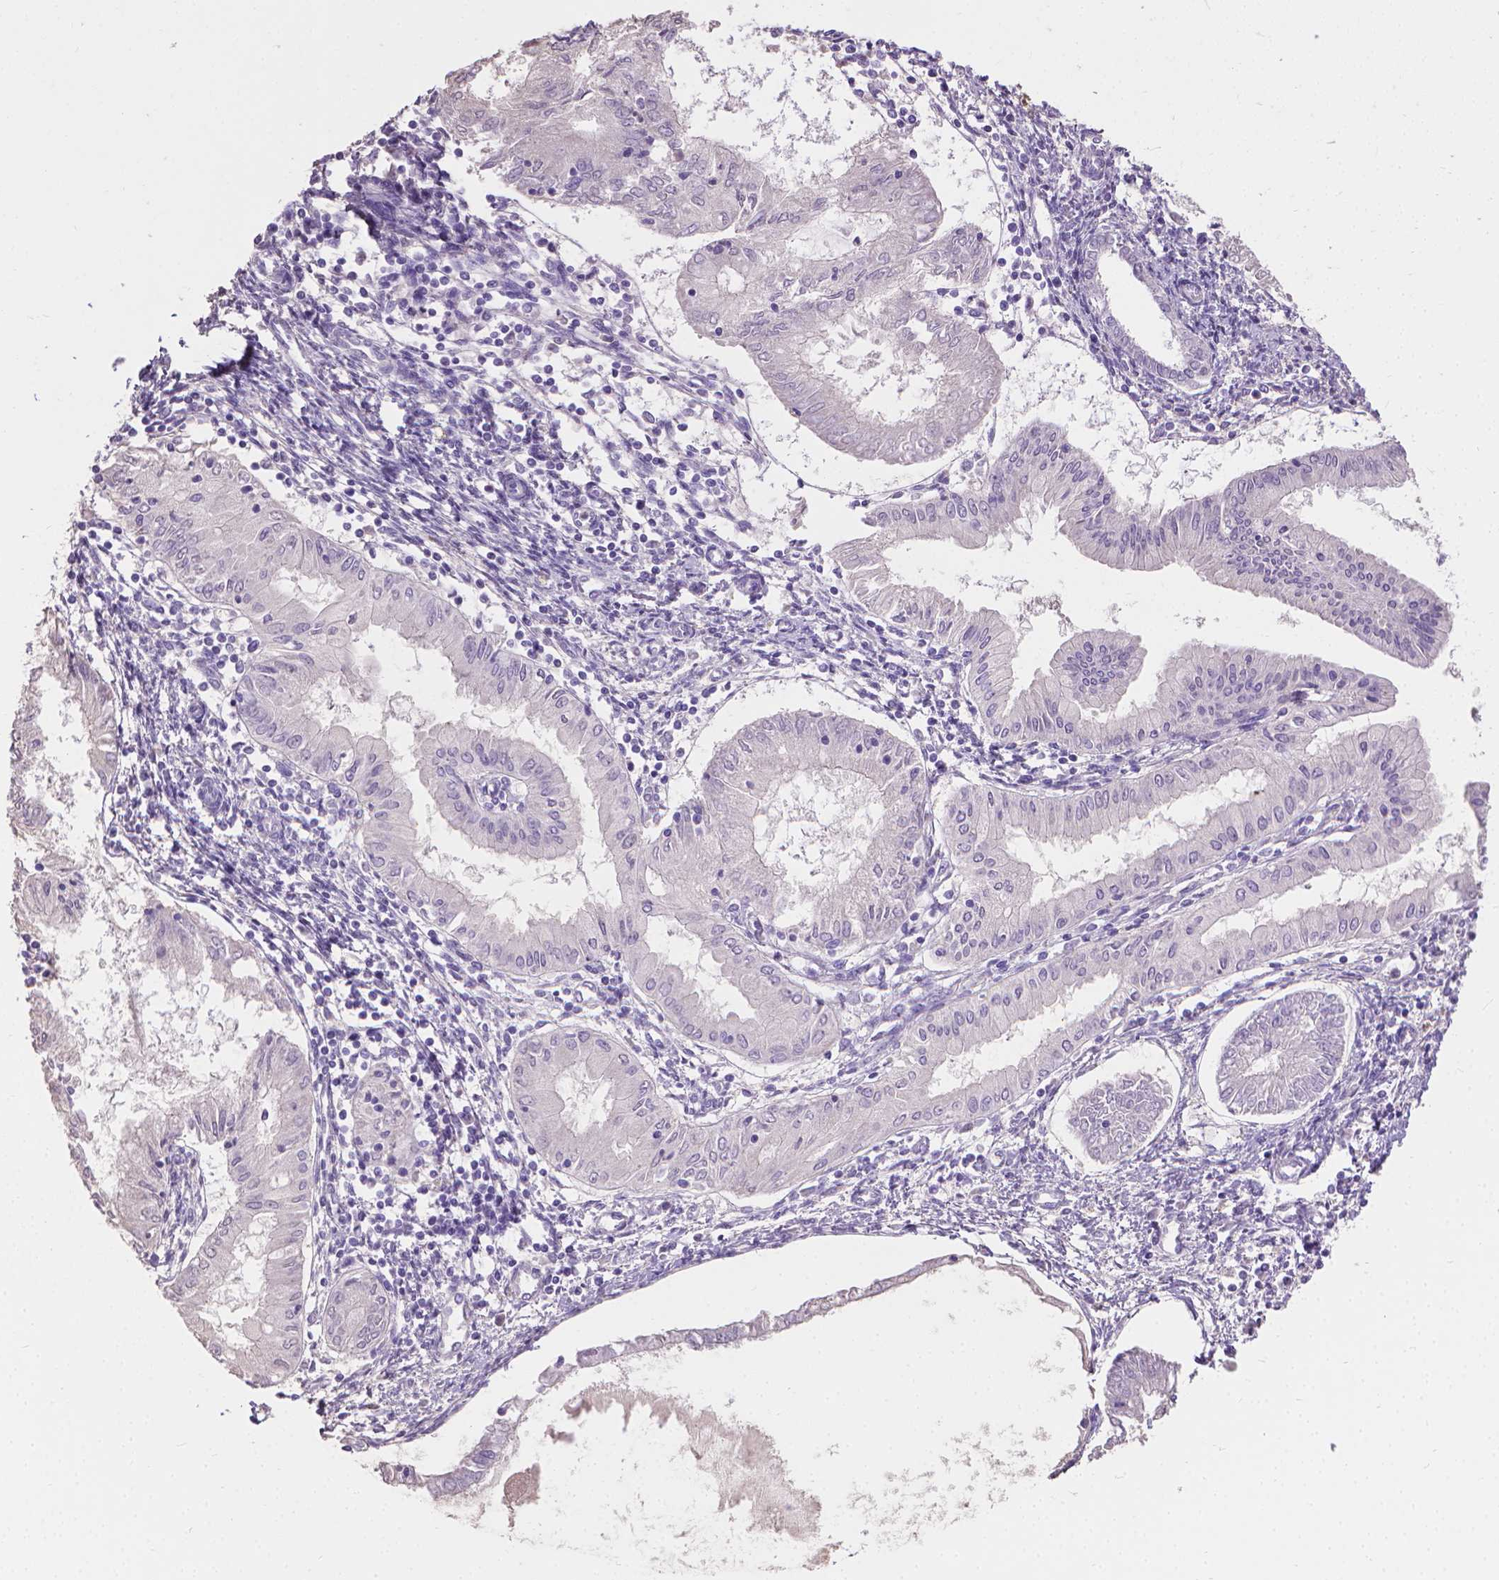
{"staining": {"intensity": "negative", "quantity": "none", "location": "none"}, "tissue": "endometrial cancer", "cell_type": "Tumor cells", "image_type": "cancer", "snomed": [{"axis": "morphology", "description": "Adenocarcinoma, NOS"}, {"axis": "topography", "description": "Endometrium"}], "caption": "IHC histopathology image of human adenocarcinoma (endometrial) stained for a protein (brown), which exhibits no expression in tumor cells.", "gene": "CABCOCO1", "patient": {"sex": "female", "age": 68}}